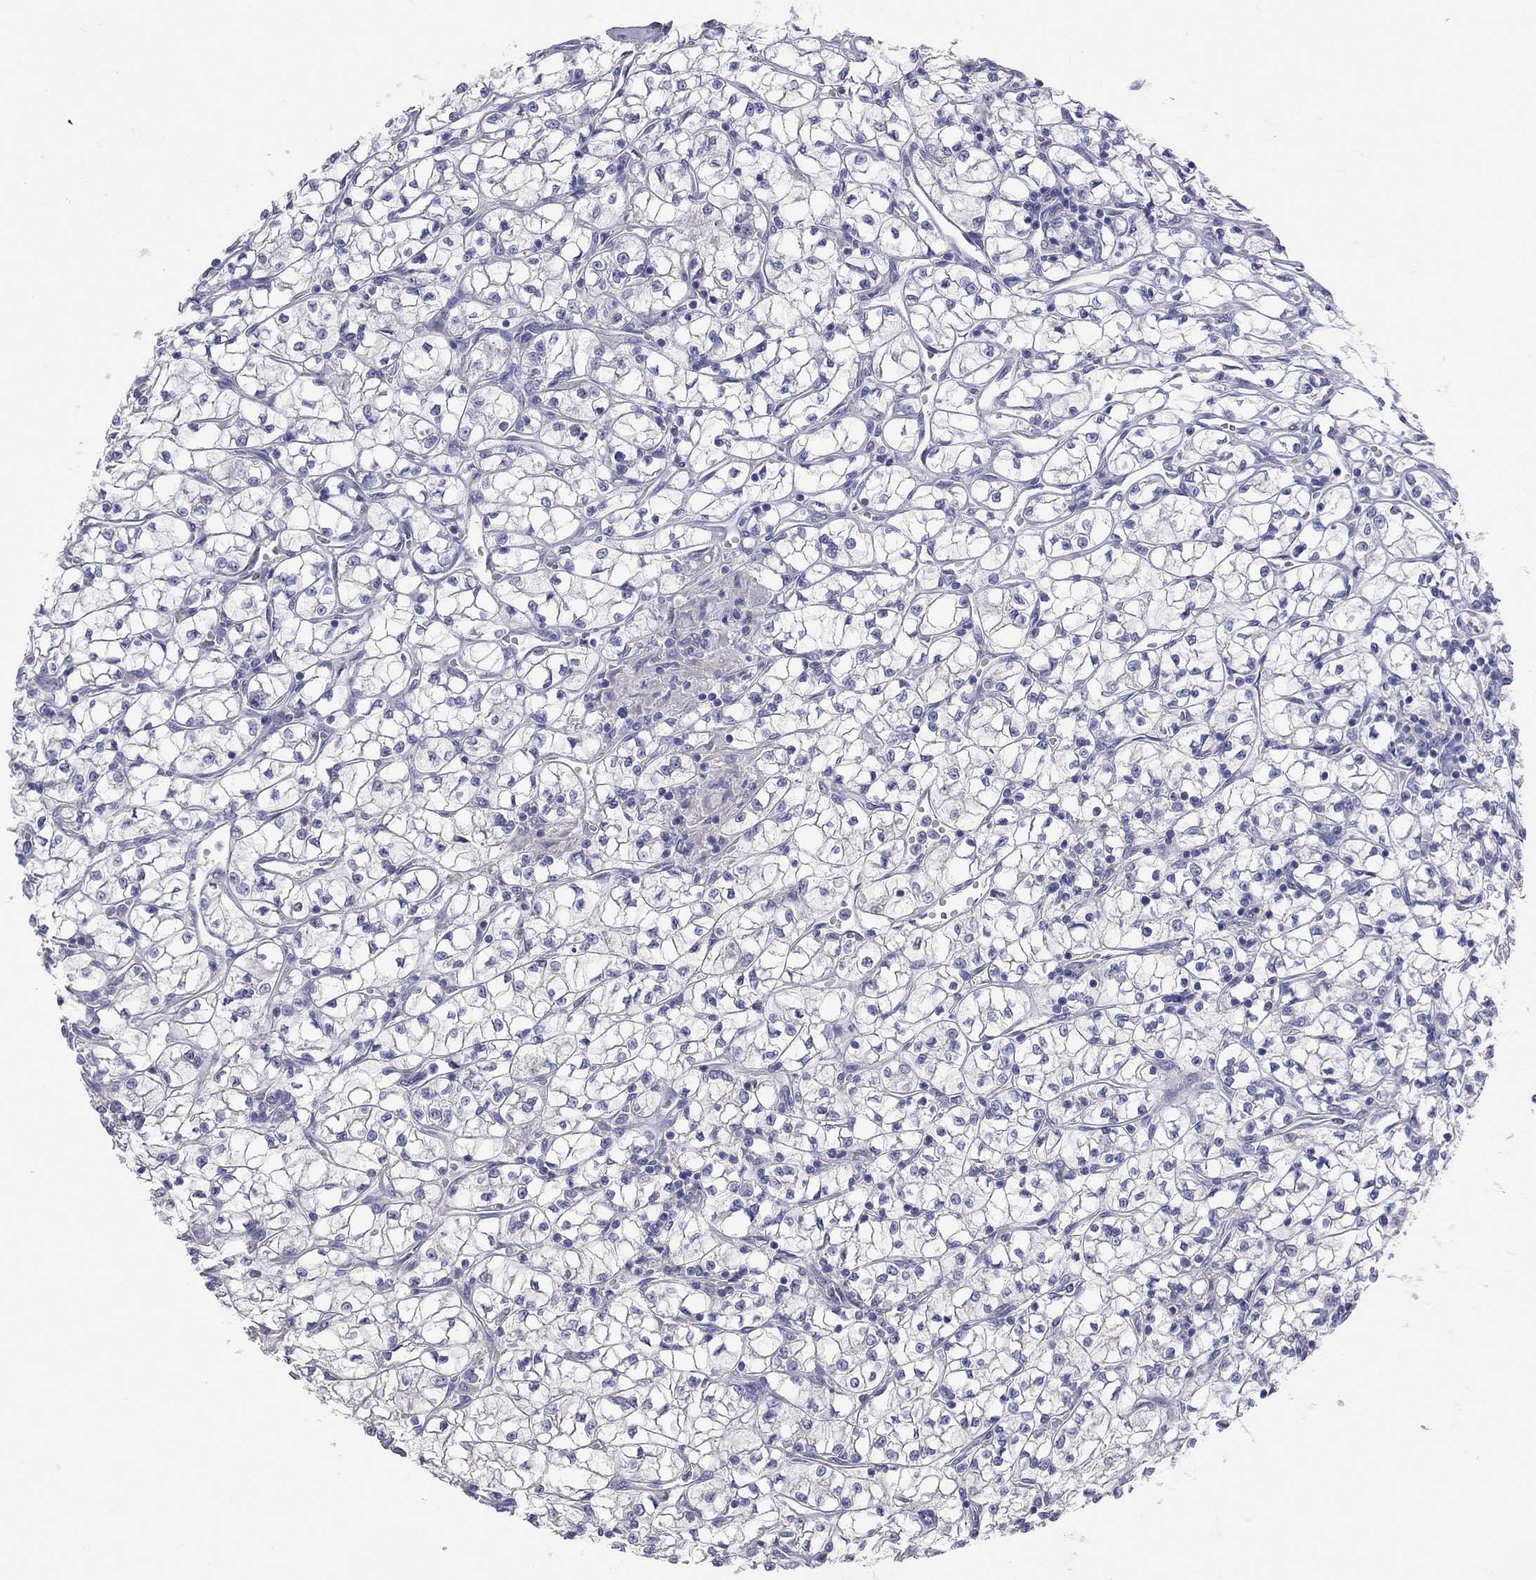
{"staining": {"intensity": "negative", "quantity": "none", "location": "none"}, "tissue": "renal cancer", "cell_type": "Tumor cells", "image_type": "cancer", "snomed": [{"axis": "morphology", "description": "Adenocarcinoma, NOS"}, {"axis": "topography", "description": "Kidney"}], "caption": "Tumor cells are negative for brown protein staining in adenocarcinoma (renal). Brightfield microscopy of IHC stained with DAB (brown) and hematoxylin (blue), captured at high magnification.", "gene": "KCNB1", "patient": {"sex": "female", "age": 64}}